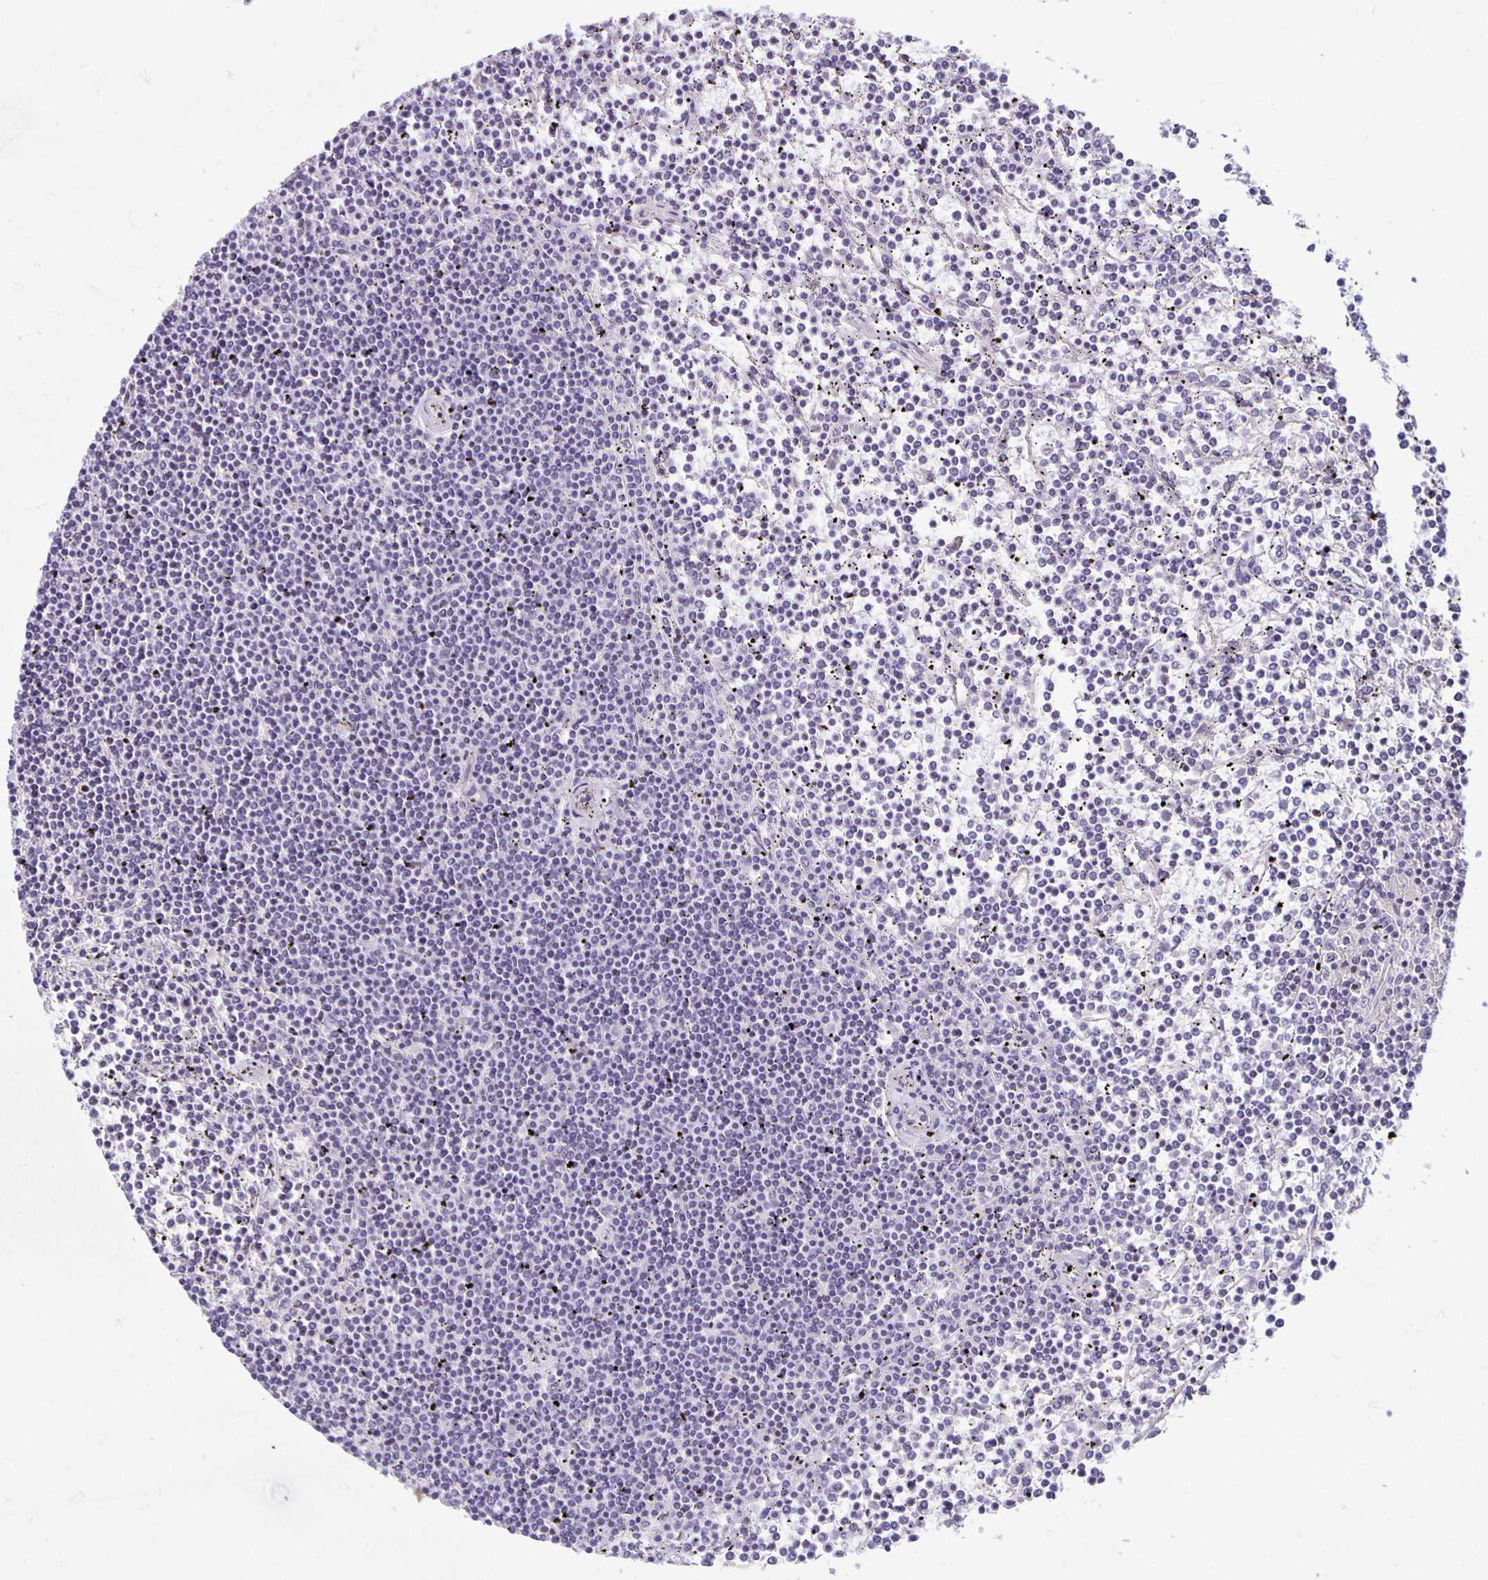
{"staining": {"intensity": "negative", "quantity": "none", "location": "none"}, "tissue": "lymphoma", "cell_type": "Tumor cells", "image_type": "cancer", "snomed": [{"axis": "morphology", "description": "Malignant lymphoma, non-Hodgkin's type, Low grade"}, {"axis": "topography", "description": "Spleen"}], "caption": "IHC photomicrograph of neoplastic tissue: low-grade malignant lymphoma, non-Hodgkin's type stained with DAB (3,3'-diaminobenzidine) demonstrates no significant protein positivity in tumor cells. Brightfield microscopy of immunohistochemistry stained with DAB (brown) and hematoxylin (blue), captured at high magnification.", "gene": "TAX1BP3", "patient": {"sex": "female", "age": 19}}